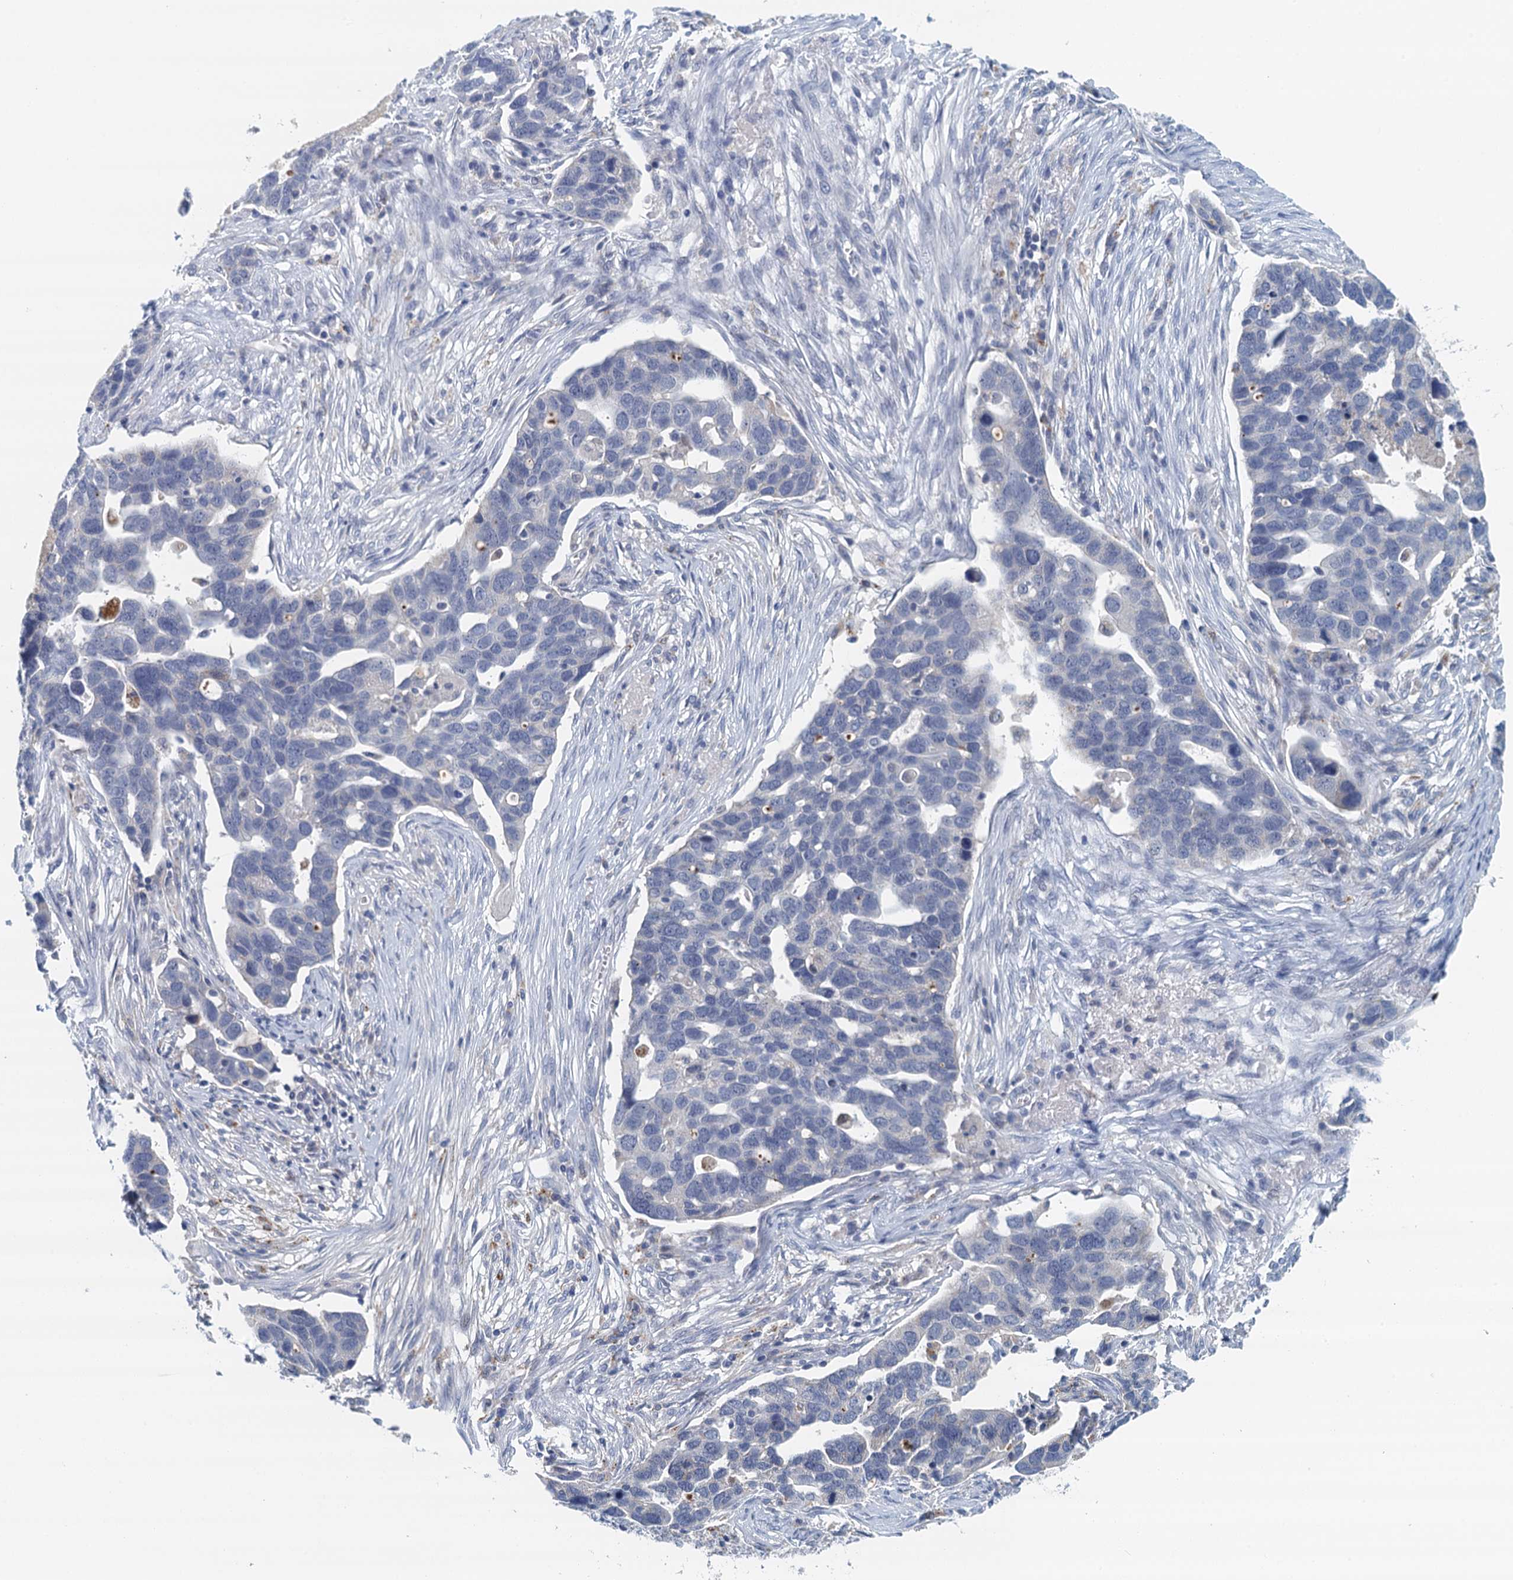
{"staining": {"intensity": "negative", "quantity": "none", "location": "none"}, "tissue": "ovarian cancer", "cell_type": "Tumor cells", "image_type": "cancer", "snomed": [{"axis": "morphology", "description": "Cystadenocarcinoma, serous, NOS"}, {"axis": "topography", "description": "Ovary"}], "caption": "The immunohistochemistry micrograph has no significant staining in tumor cells of ovarian cancer tissue. The staining is performed using DAB (3,3'-diaminobenzidine) brown chromogen with nuclei counter-stained in using hematoxylin.", "gene": "NUBP2", "patient": {"sex": "female", "age": 54}}